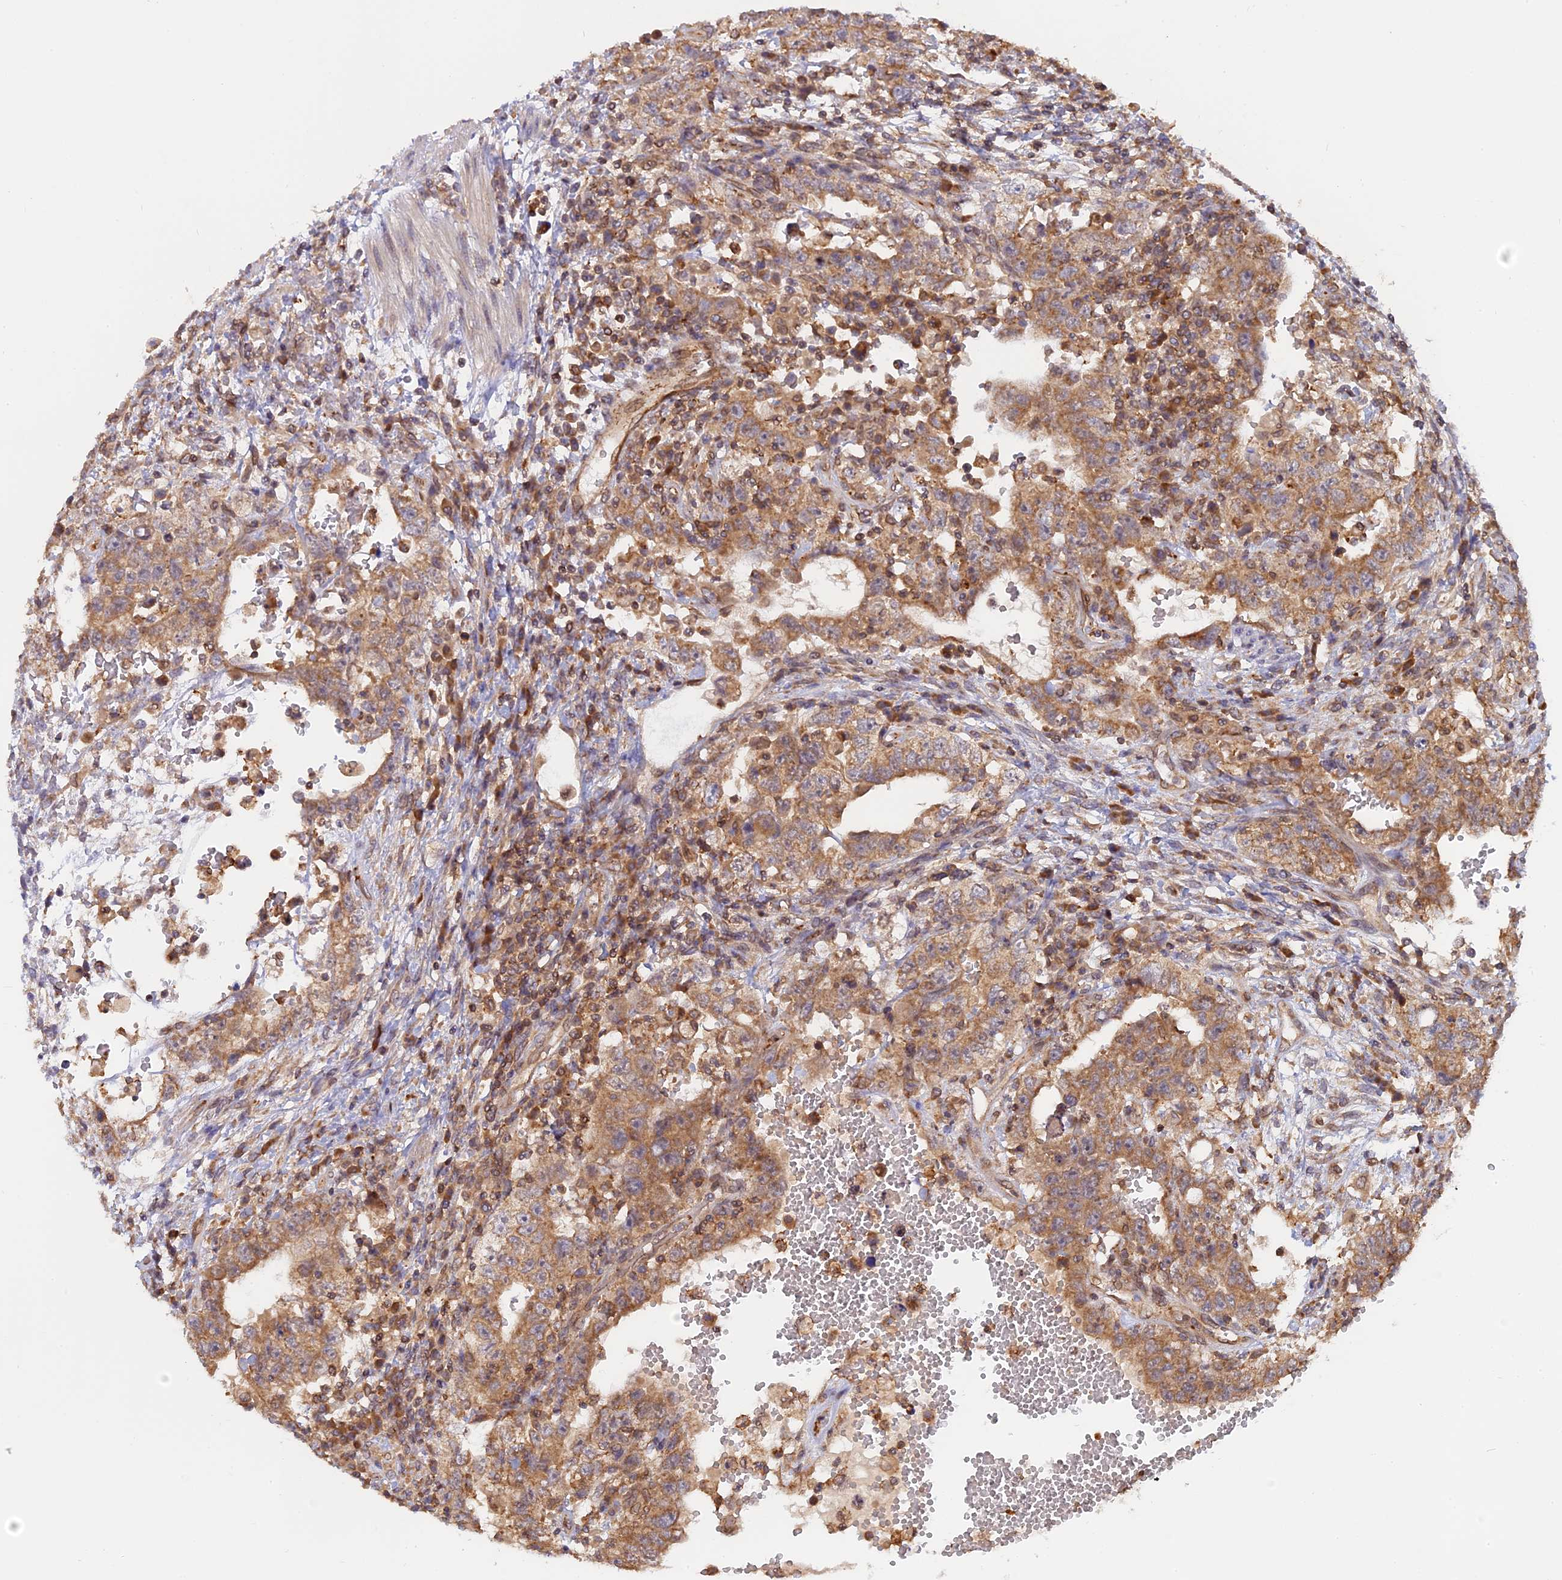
{"staining": {"intensity": "moderate", "quantity": ">75%", "location": "cytoplasmic/membranous"}, "tissue": "testis cancer", "cell_type": "Tumor cells", "image_type": "cancer", "snomed": [{"axis": "morphology", "description": "Carcinoma, Embryonal, NOS"}, {"axis": "topography", "description": "Testis"}], "caption": "Brown immunohistochemical staining in embryonal carcinoma (testis) reveals moderate cytoplasmic/membranous positivity in approximately >75% of tumor cells. The staining is performed using DAB brown chromogen to label protein expression. The nuclei are counter-stained blue using hematoxylin.", "gene": "IL21R", "patient": {"sex": "male", "age": 26}}